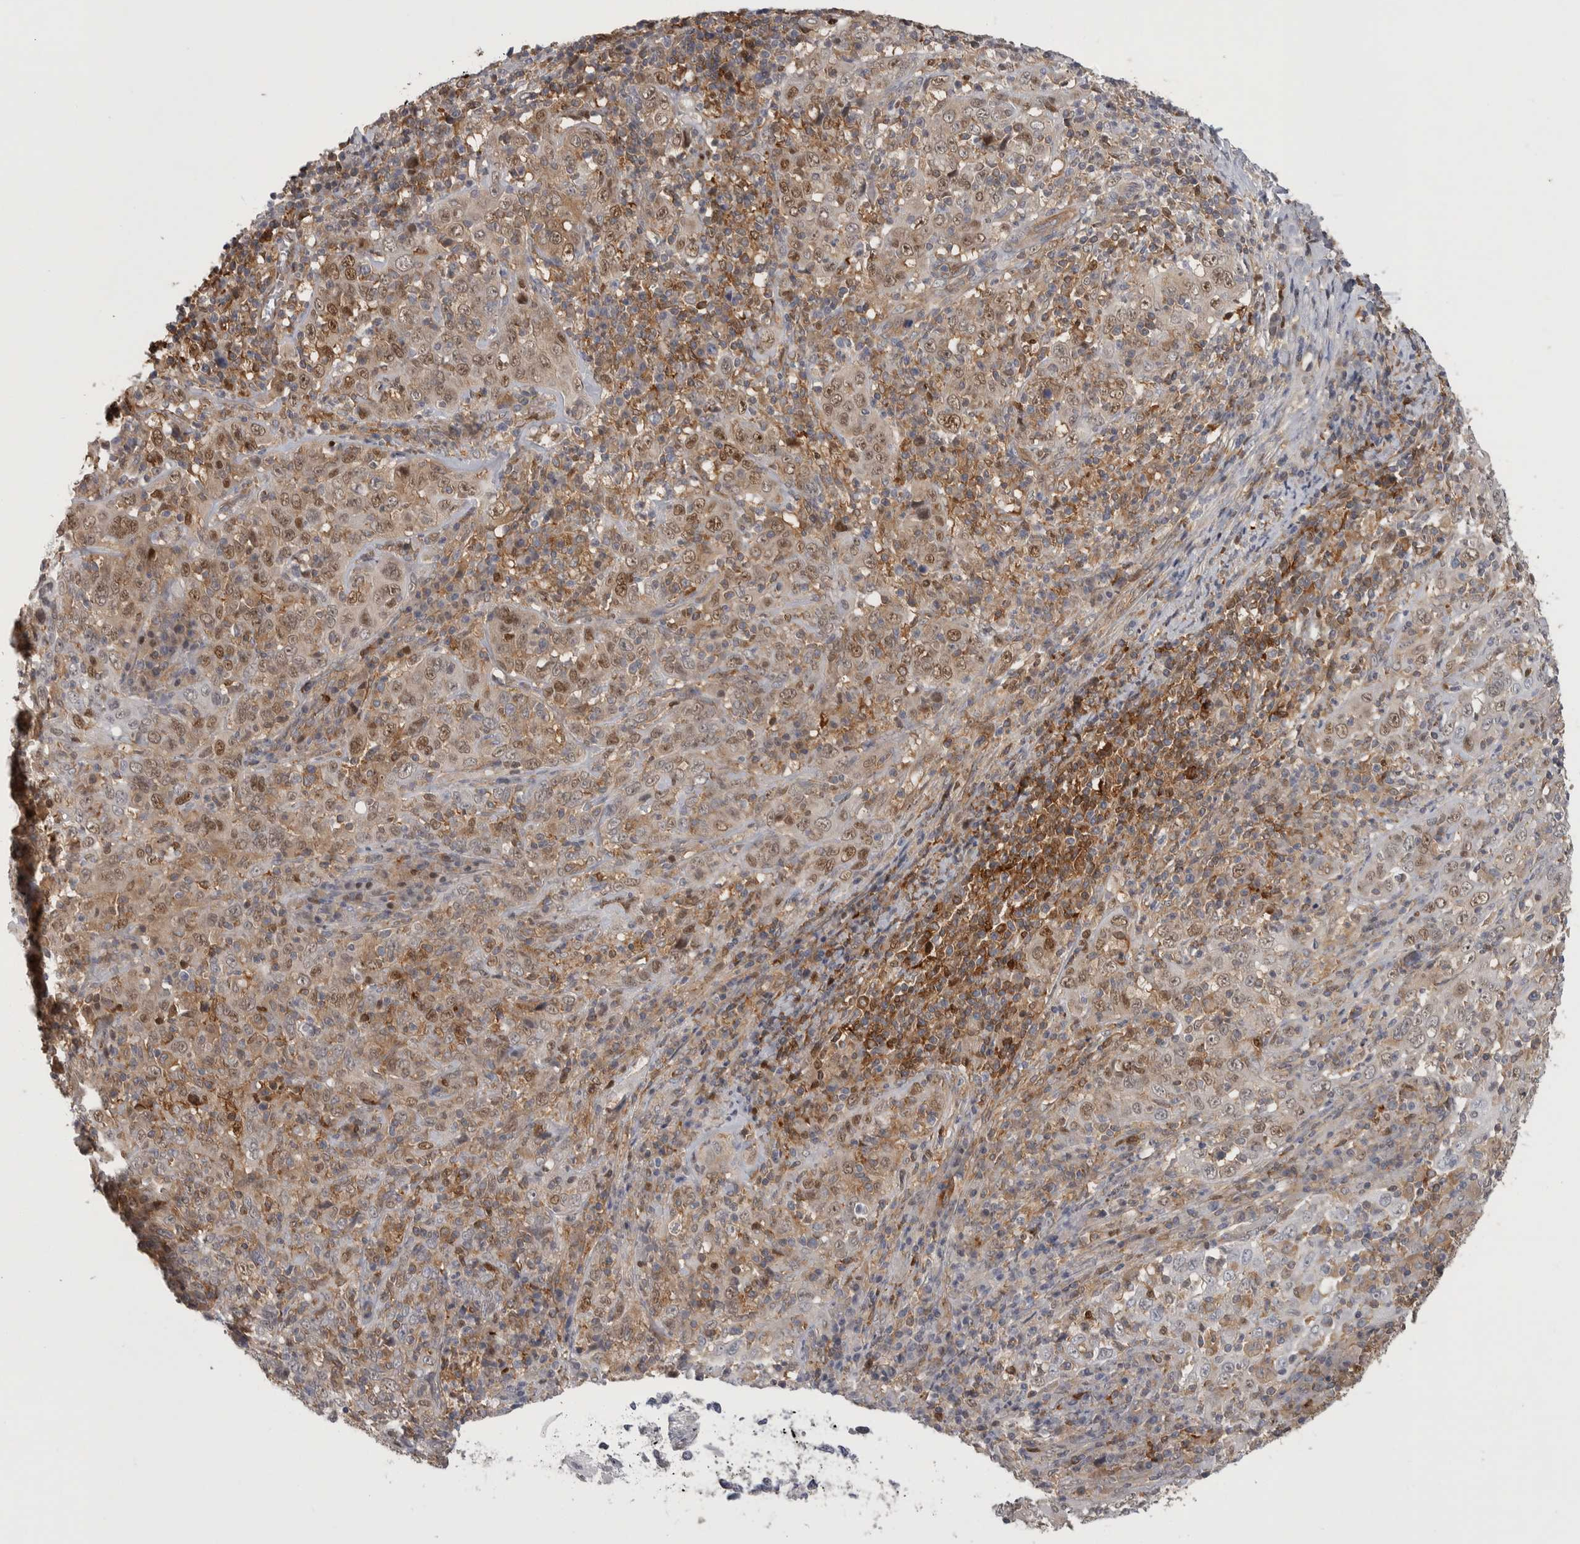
{"staining": {"intensity": "moderate", "quantity": "<25%", "location": "nuclear"}, "tissue": "cervical cancer", "cell_type": "Tumor cells", "image_type": "cancer", "snomed": [{"axis": "morphology", "description": "Squamous cell carcinoma, NOS"}, {"axis": "topography", "description": "Cervix"}], "caption": "This is a histology image of immunohistochemistry staining of cervical cancer (squamous cell carcinoma), which shows moderate staining in the nuclear of tumor cells.", "gene": "NFKB2", "patient": {"sex": "female", "age": 46}}